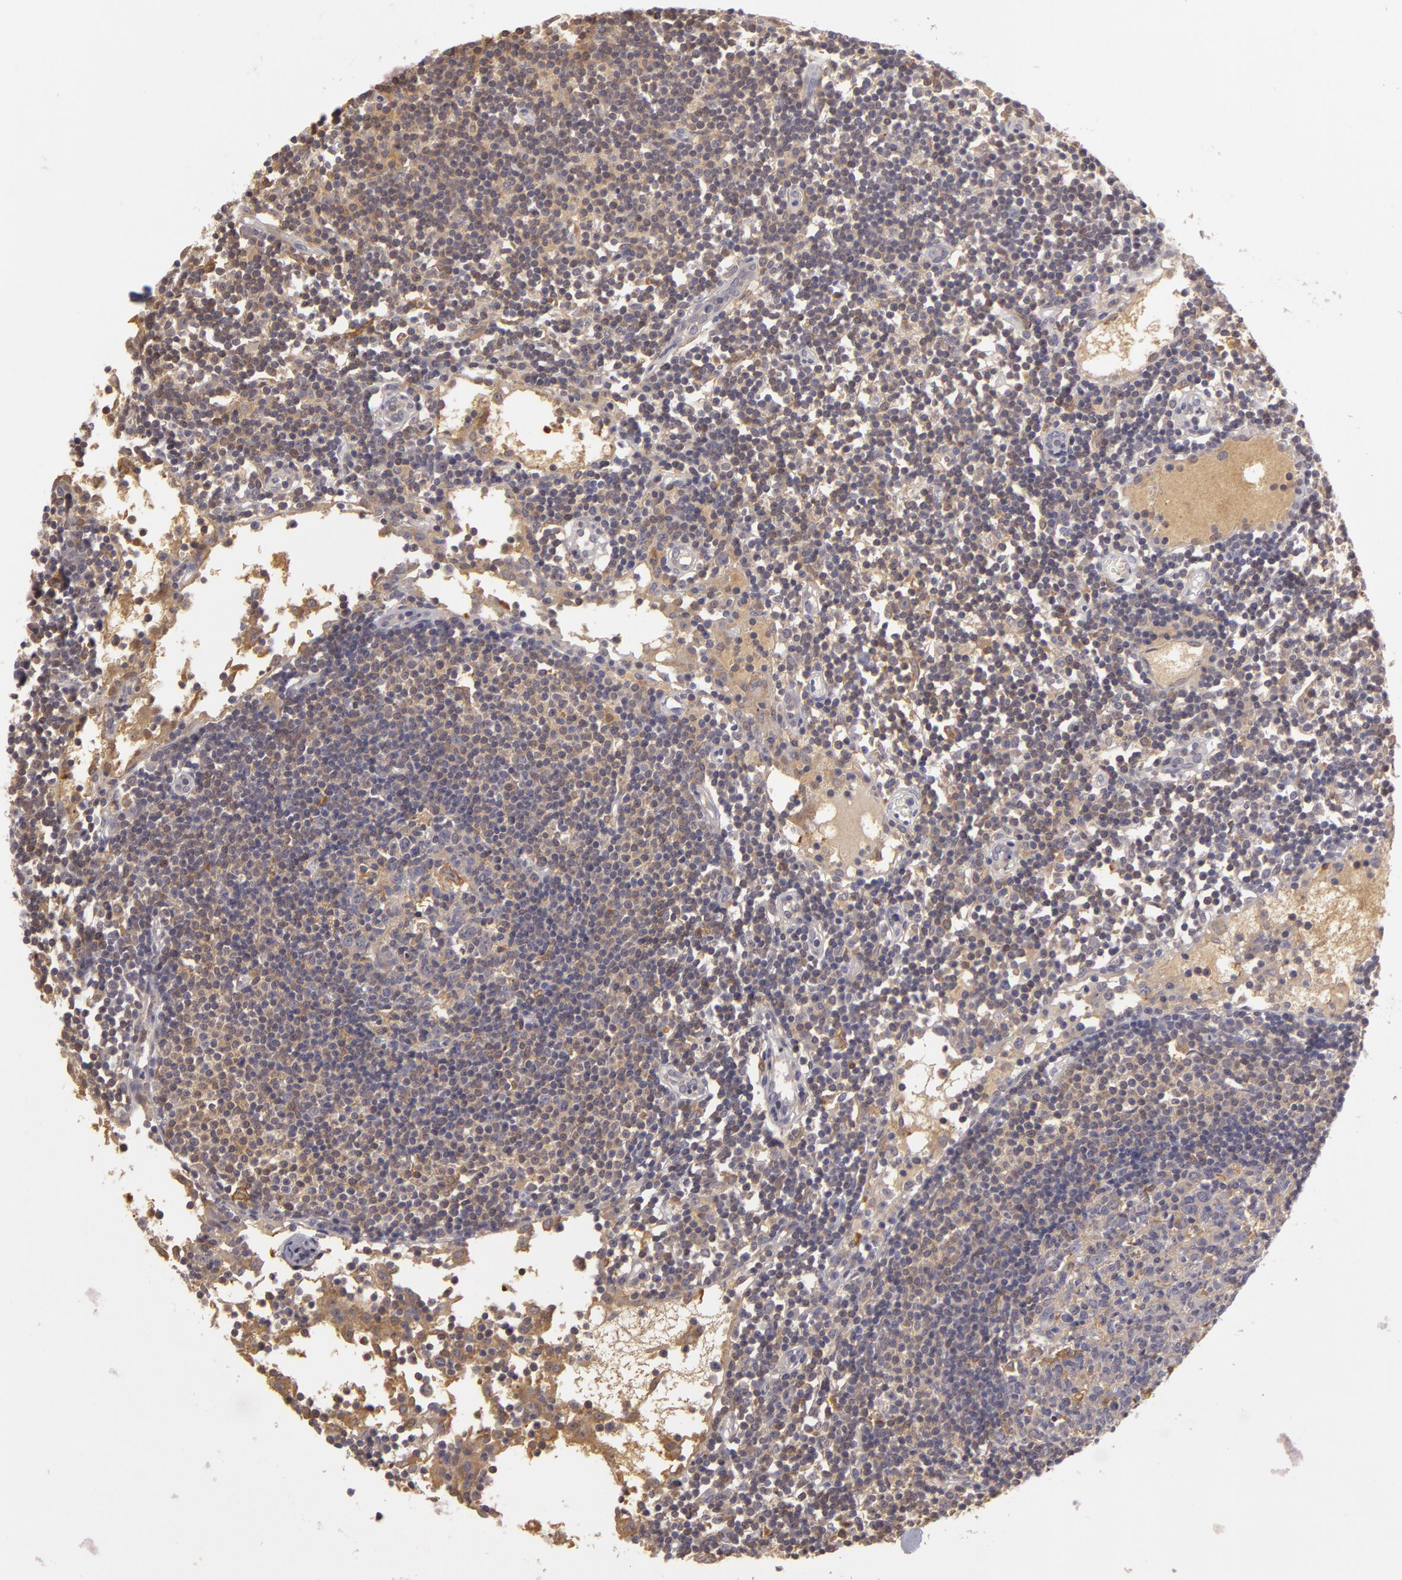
{"staining": {"intensity": "moderate", "quantity": "<25%", "location": "cytoplasmic/membranous"}, "tissue": "lymph node", "cell_type": "Germinal center cells", "image_type": "normal", "snomed": [{"axis": "morphology", "description": "Normal tissue, NOS"}, {"axis": "topography", "description": "Lymph node"}], "caption": "IHC micrograph of unremarkable lymph node: lymph node stained using IHC displays low levels of moderate protein expression localized specifically in the cytoplasmic/membranous of germinal center cells, appearing as a cytoplasmic/membranous brown color.", "gene": "GNPDA1", "patient": {"sex": "female", "age": 55}}